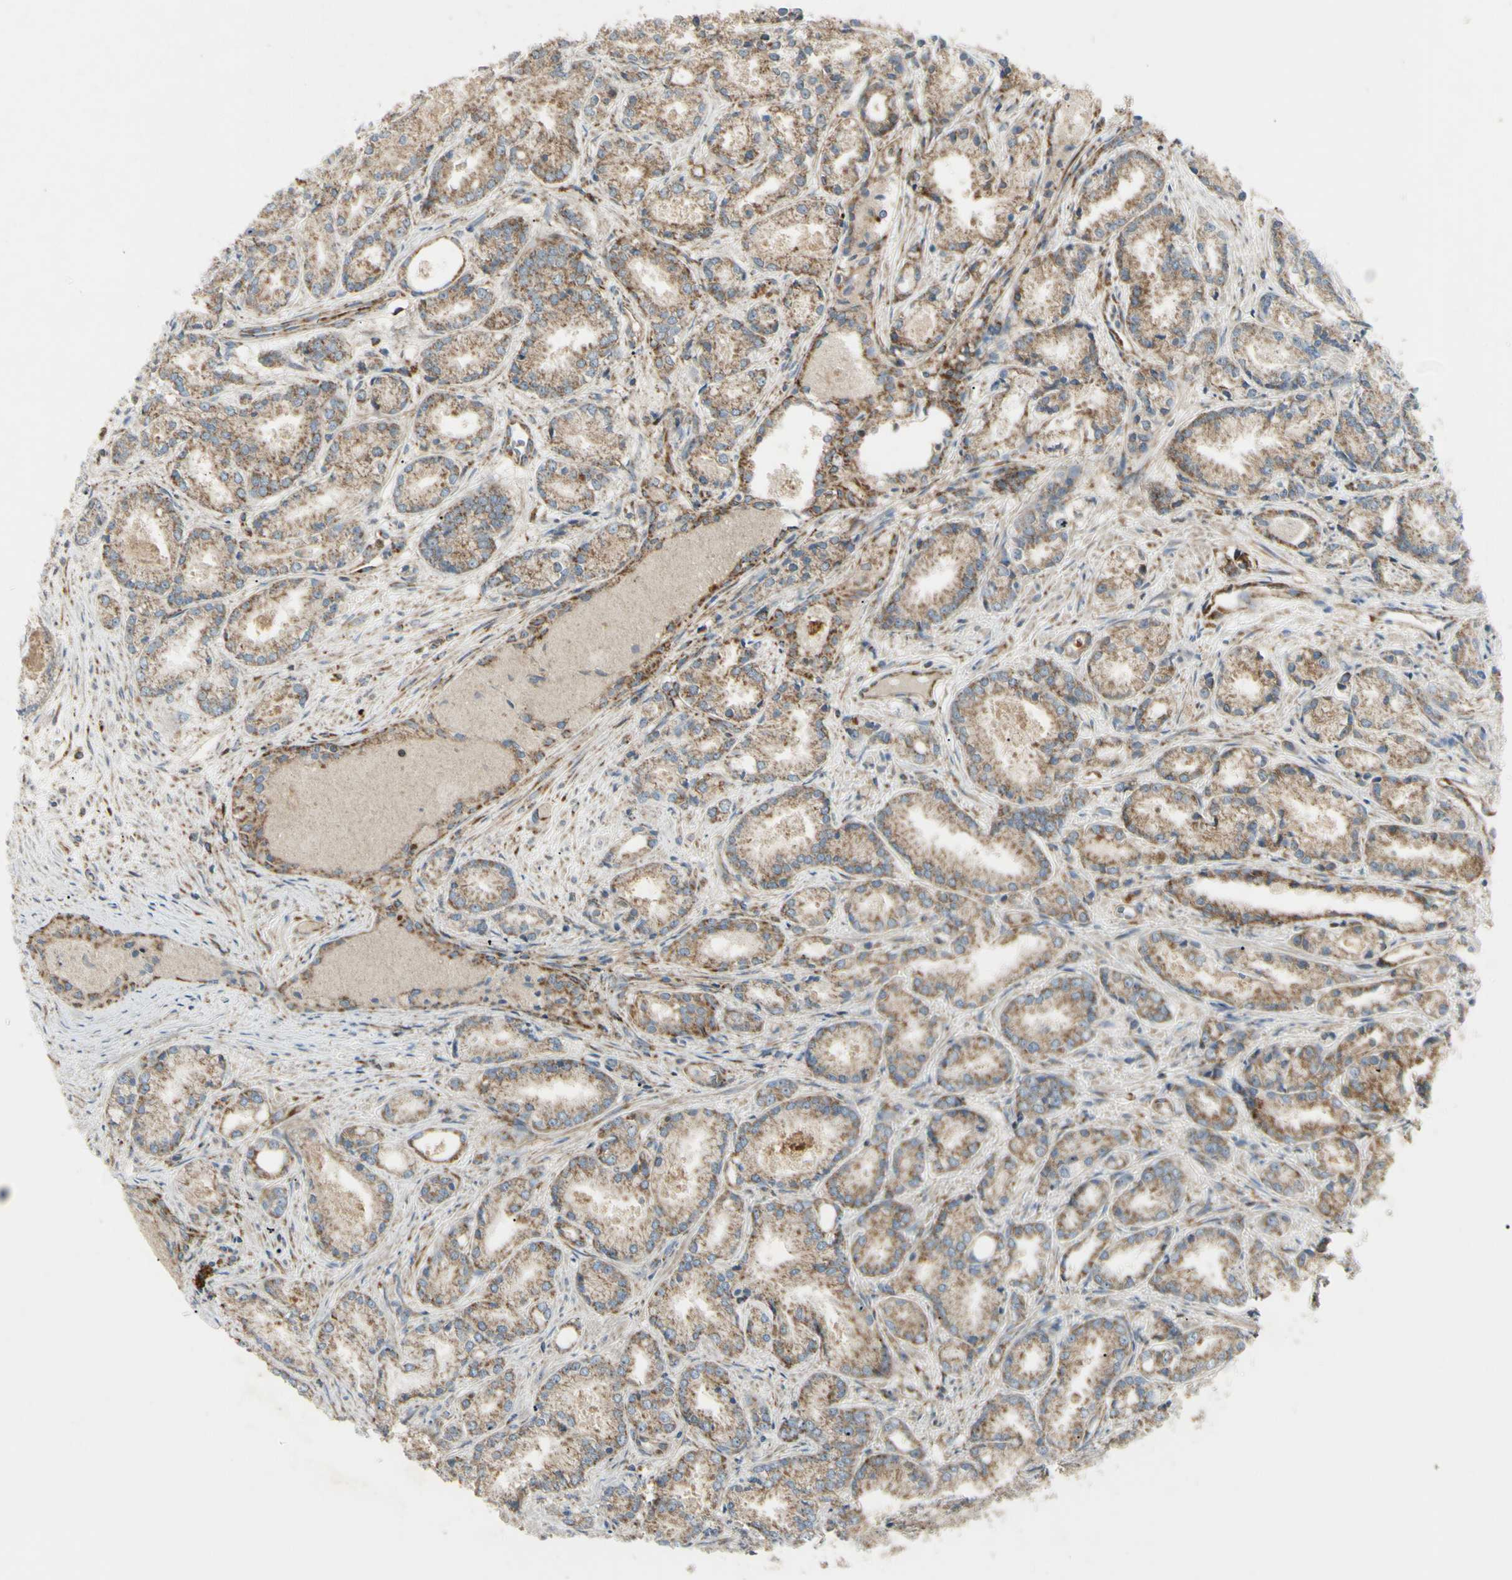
{"staining": {"intensity": "moderate", "quantity": ">75%", "location": "cytoplasmic/membranous"}, "tissue": "prostate cancer", "cell_type": "Tumor cells", "image_type": "cancer", "snomed": [{"axis": "morphology", "description": "Adenocarcinoma, Low grade"}, {"axis": "topography", "description": "Prostate"}], "caption": "A photomicrograph of prostate cancer stained for a protein reveals moderate cytoplasmic/membranous brown staining in tumor cells.", "gene": "CYB5R1", "patient": {"sex": "male", "age": 72}}